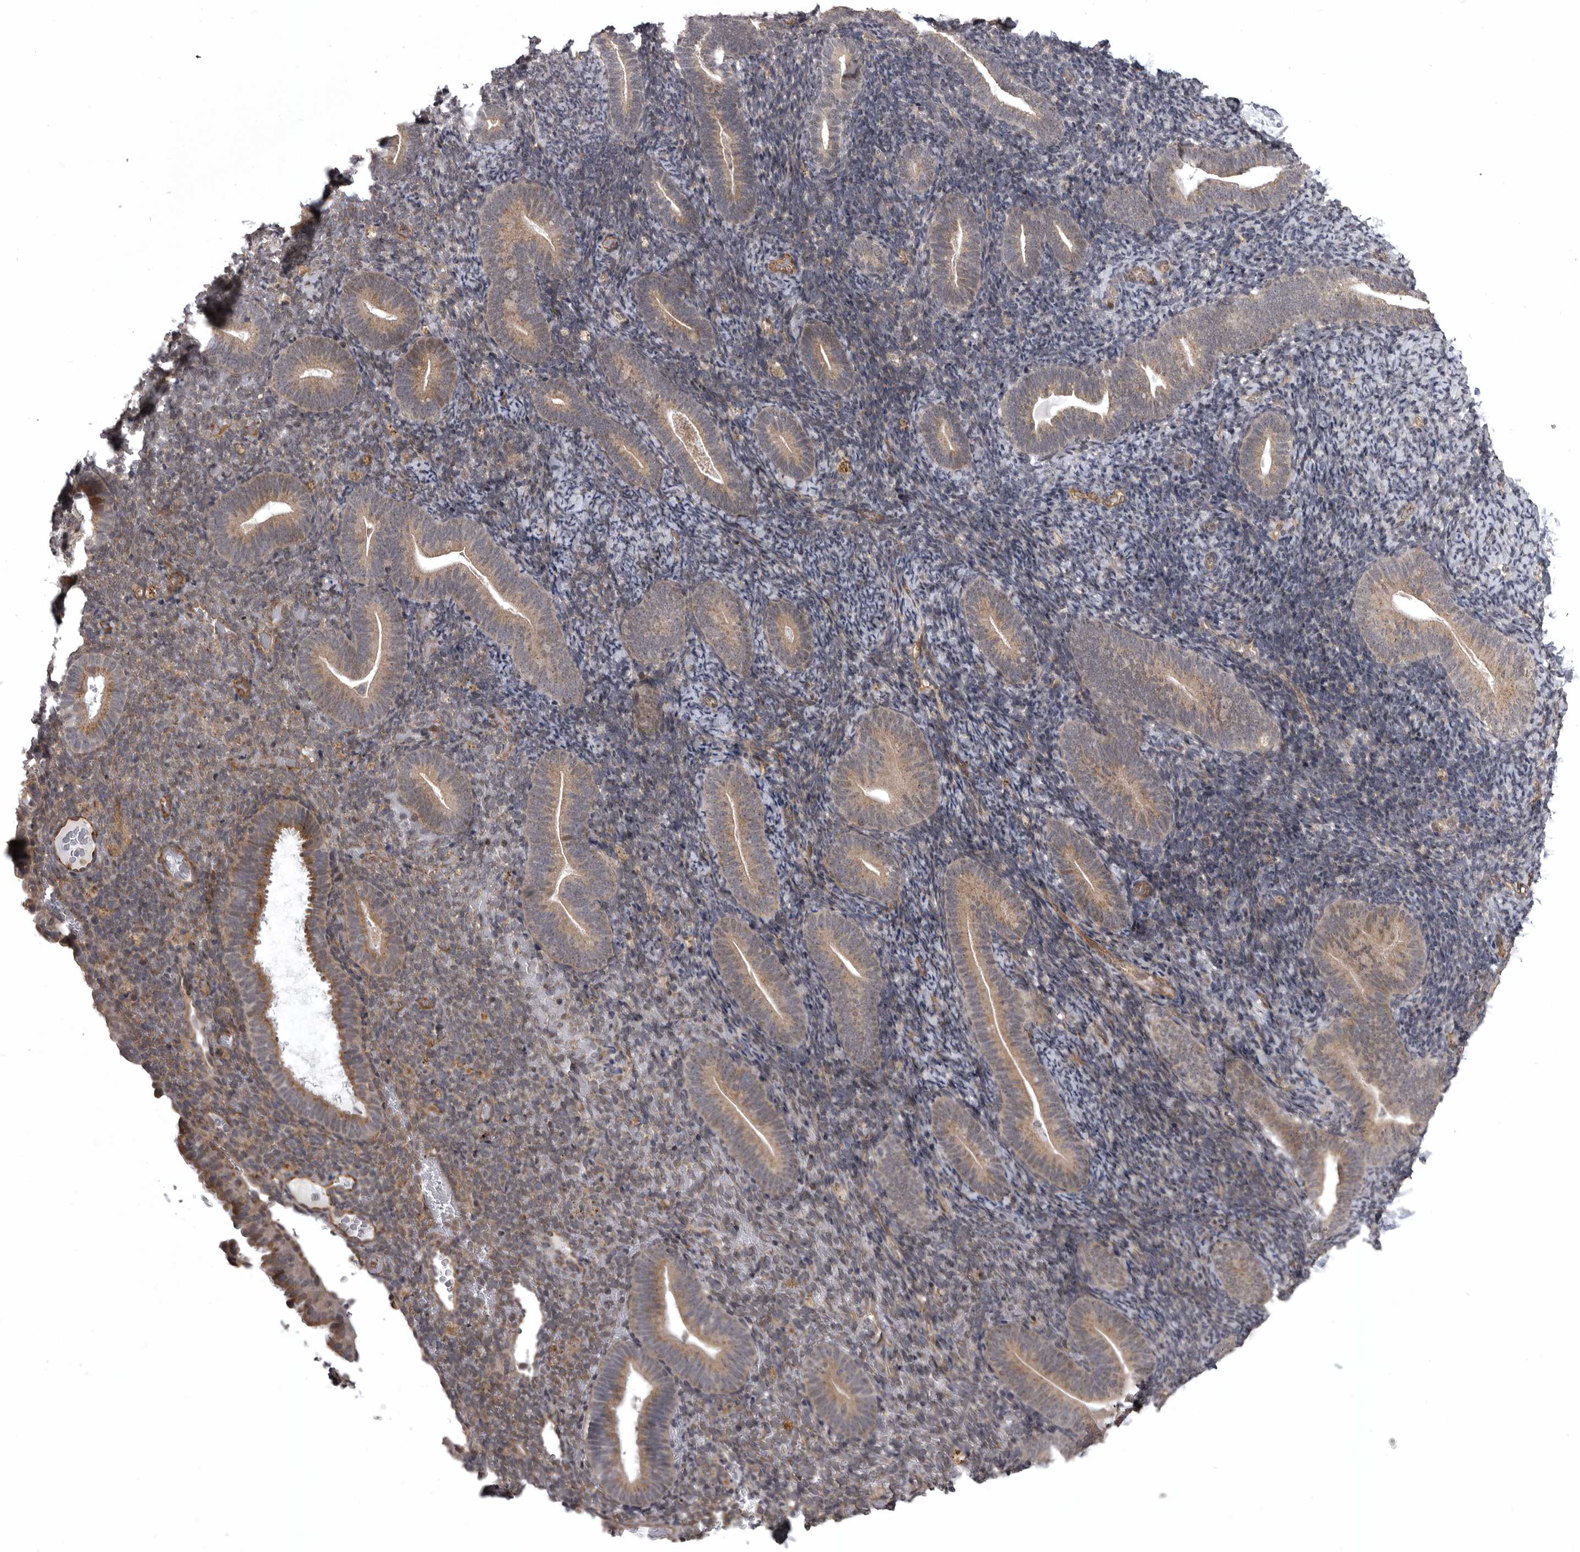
{"staining": {"intensity": "weak", "quantity": "25%-75%", "location": "cytoplasmic/membranous,nuclear"}, "tissue": "endometrium", "cell_type": "Cells in endometrial stroma", "image_type": "normal", "snomed": [{"axis": "morphology", "description": "Normal tissue, NOS"}, {"axis": "topography", "description": "Endometrium"}], "caption": "A micrograph of human endometrium stained for a protein displays weak cytoplasmic/membranous,nuclear brown staining in cells in endometrial stroma. The protein of interest is shown in brown color, while the nuclei are stained blue.", "gene": "SNX16", "patient": {"sex": "female", "age": 51}}